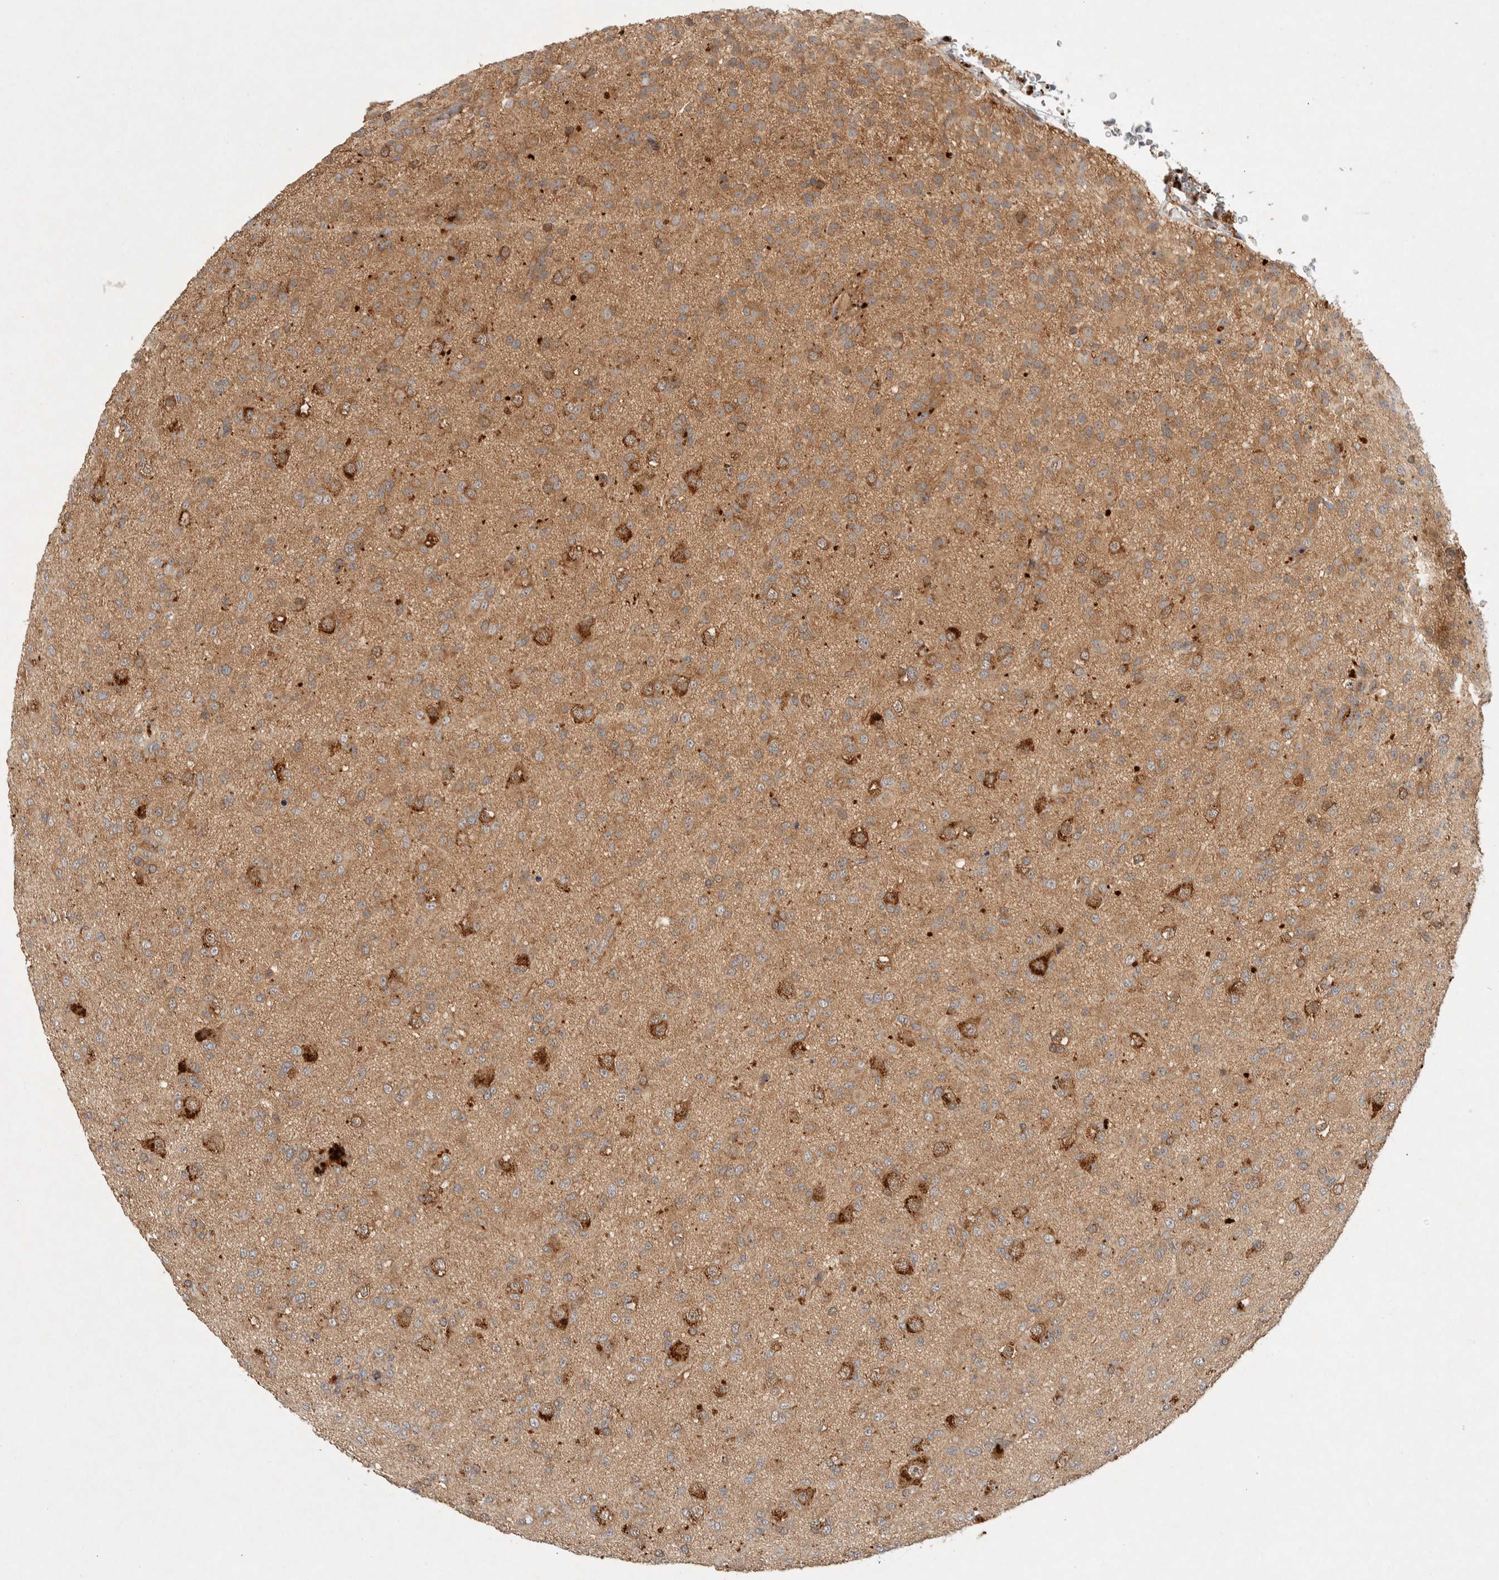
{"staining": {"intensity": "weak", "quantity": "25%-75%", "location": "cytoplasmic/membranous"}, "tissue": "glioma", "cell_type": "Tumor cells", "image_type": "cancer", "snomed": [{"axis": "morphology", "description": "Glioma, malignant, Low grade"}, {"axis": "topography", "description": "Brain"}], "caption": "A micrograph showing weak cytoplasmic/membranous expression in about 25%-75% of tumor cells in malignant glioma (low-grade), as visualized by brown immunohistochemical staining.", "gene": "PXK", "patient": {"sex": "male", "age": 65}}